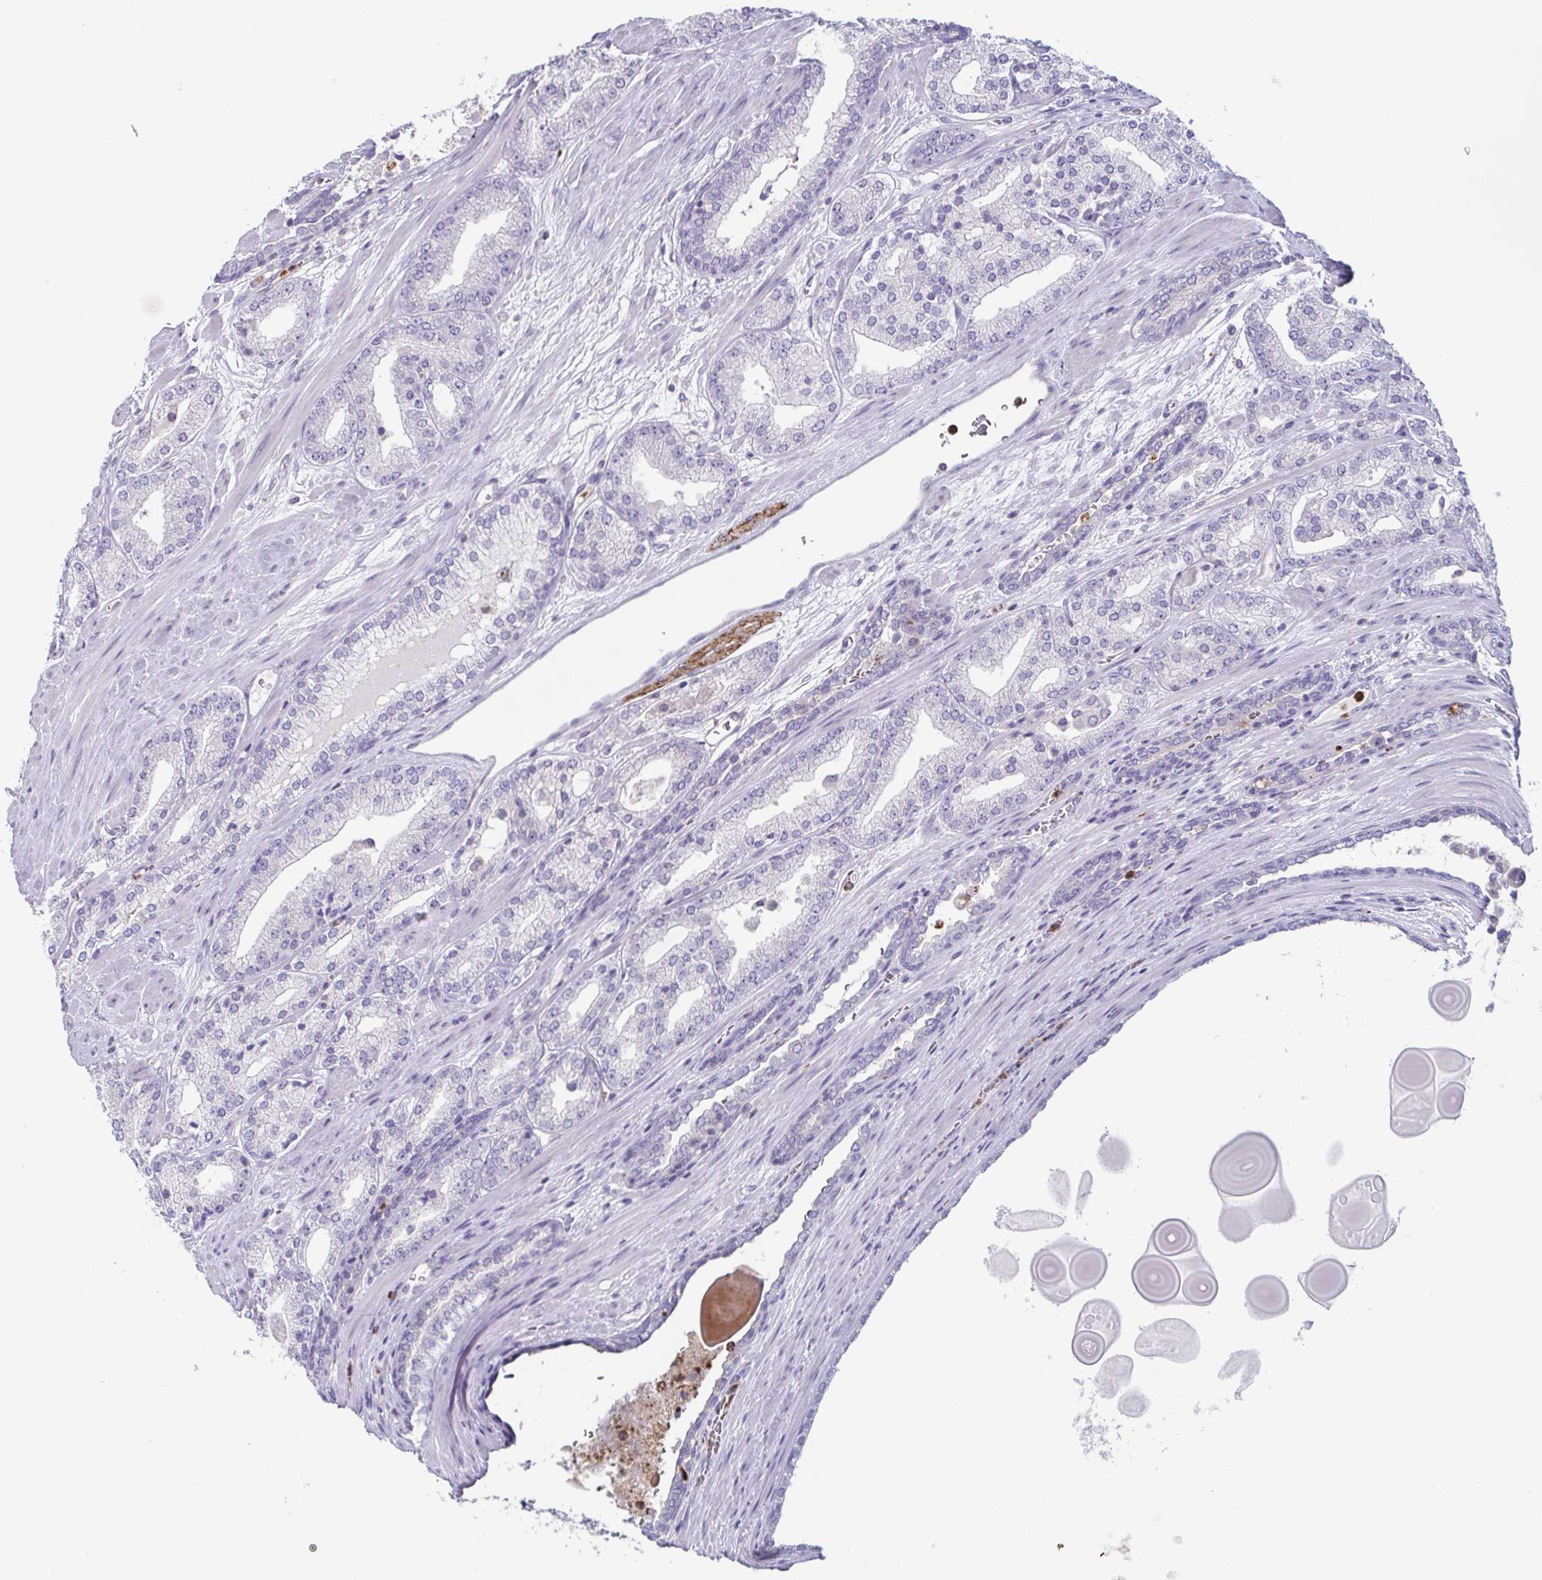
{"staining": {"intensity": "negative", "quantity": "none", "location": "none"}, "tissue": "prostate cancer", "cell_type": "Tumor cells", "image_type": "cancer", "snomed": [{"axis": "morphology", "description": "Adenocarcinoma, High grade"}, {"axis": "topography", "description": "Prostate"}], "caption": "DAB (3,3'-diaminobenzidine) immunohistochemical staining of human prostate cancer (adenocarcinoma (high-grade)) demonstrates no significant positivity in tumor cells.", "gene": "BPI", "patient": {"sex": "male", "age": 64}}